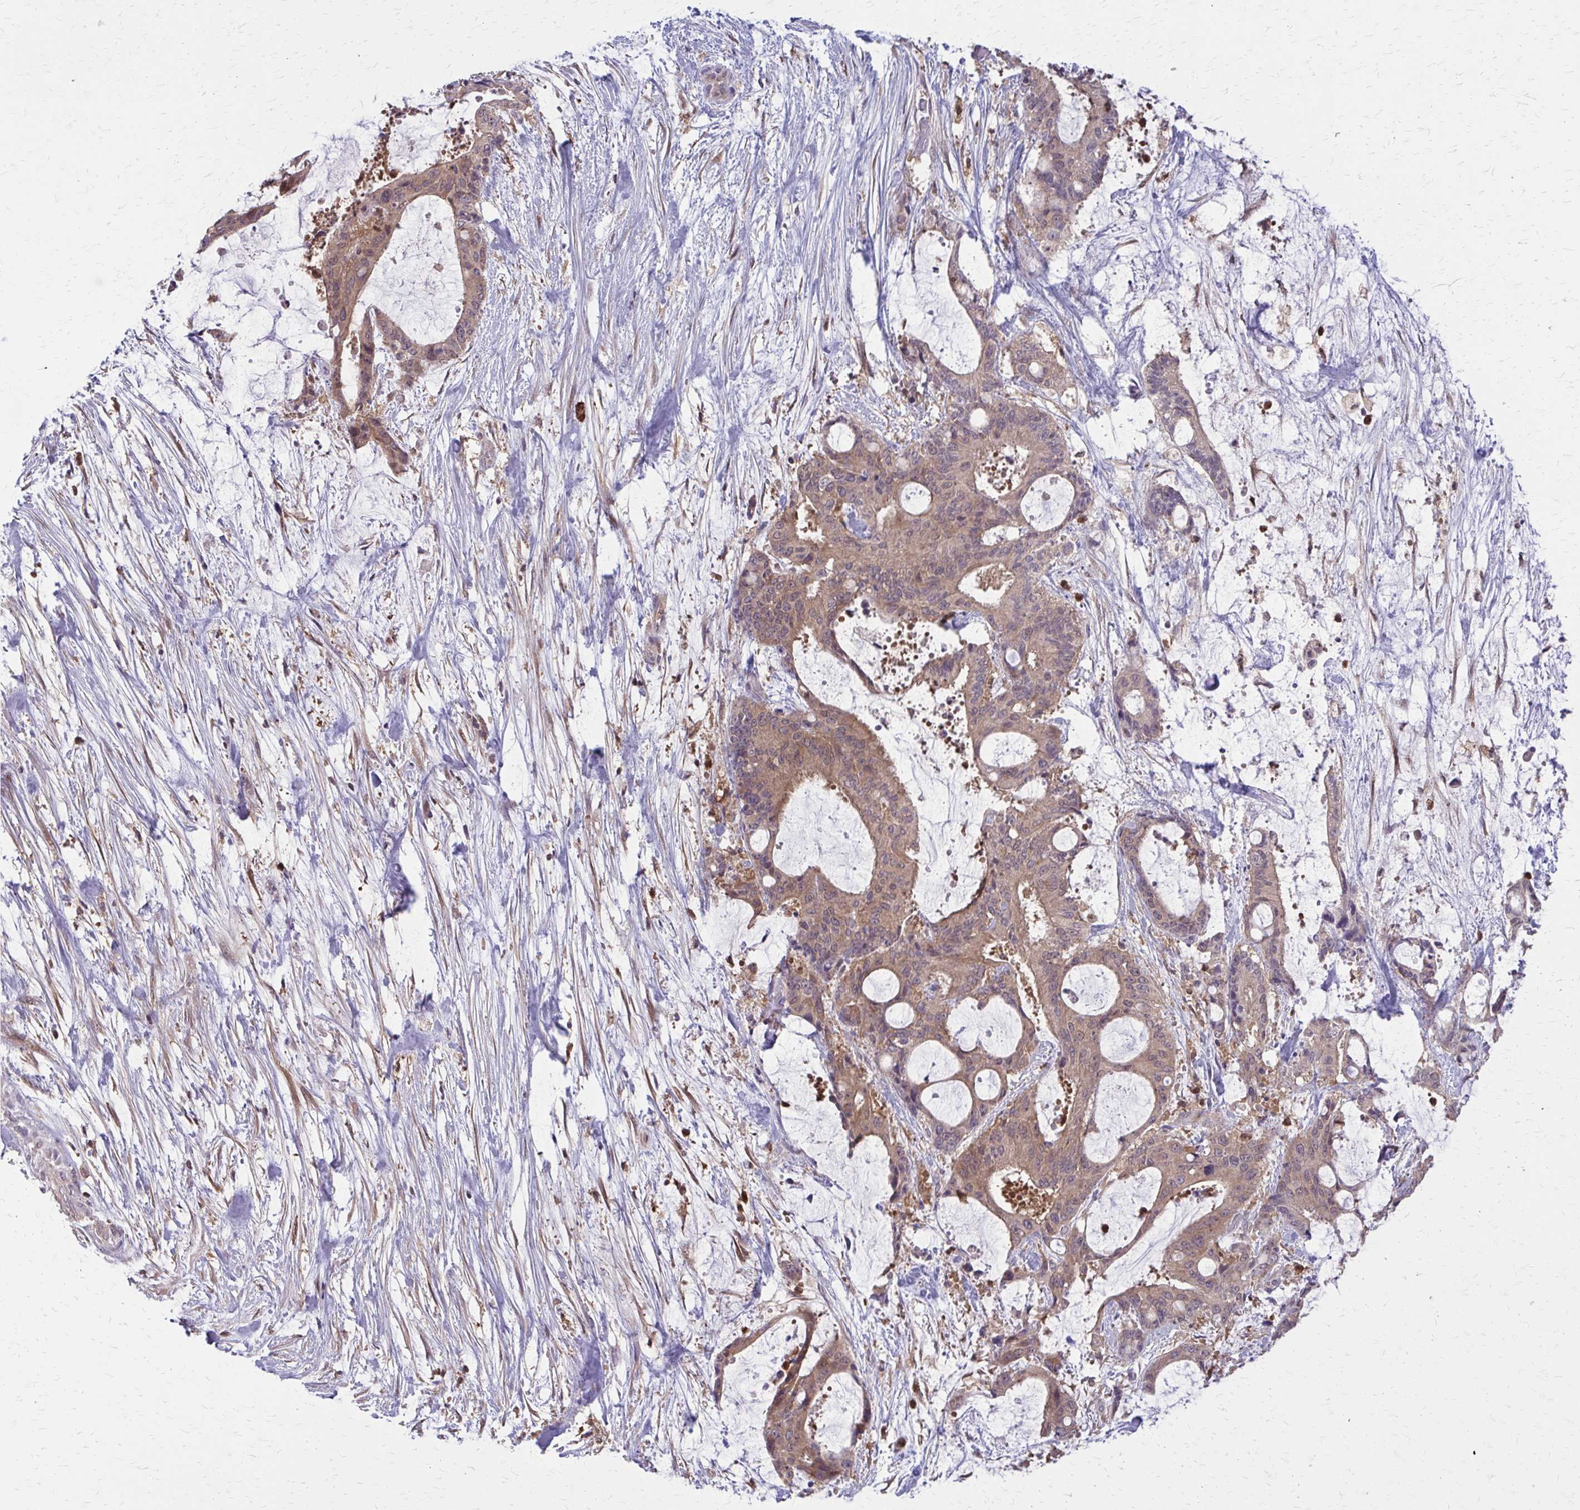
{"staining": {"intensity": "weak", "quantity": "25%-75%", "location": "cytoplasmic/membranous"}, "tissue": "liver cancer", "cell_type": "Tumor cells", "image_type": "cancer", "snomed": [{"axis": "morphology", "description": "Normal tissue, NOS"}, {"axis": "morphology", "description": "Cholangiocarcinoma"}, {"axis": "topography", "description": "Liver"}, {"axis": "topography", "description": "Peripheral nerve tissue"}], "caption": "Human liver cancer (cholangiocarcinoma) stained with a brown dye displays weak cytoplasmic/membranous positive positivity in about 25%-75% of tumor cells.", "gene": "NRBF2", "patient": {"sex": "female", "age": 73}}